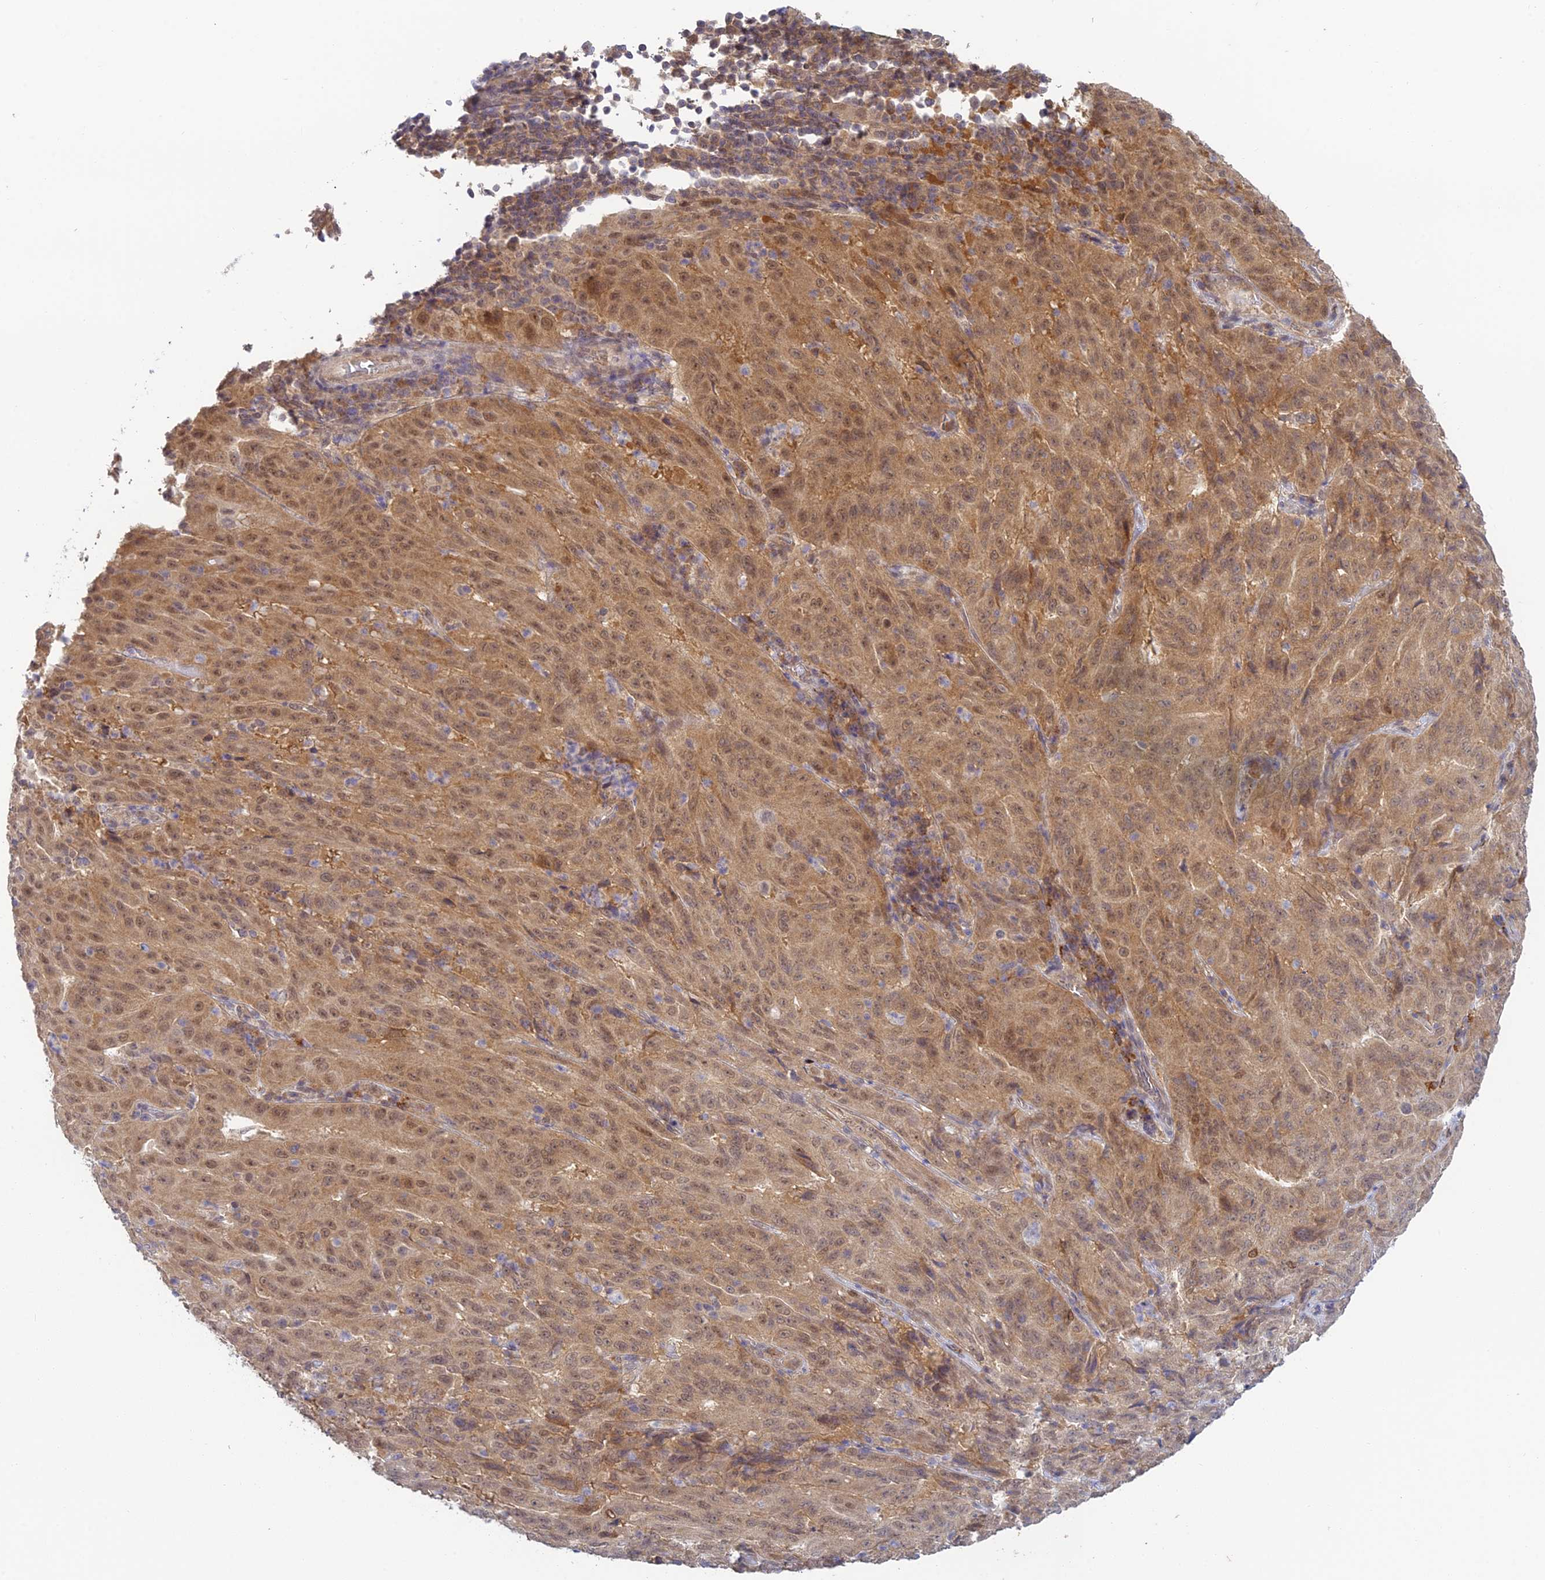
{"staining": {"intensity": "moderate", "quantity": ">75%", "location": "nuclear"}, "tissue": "pancreatic cancer", "cell_type": "Tumor cells", "image_type": "cancer", "snomed": [{"axis": "morphology", "description": "Adenocarcinoma, NOS"}, {"axis": "topography", "description": "Pancreas"}], "caption": "Protein expression by IHC shows moderate nuclear positivity in approximately >75% of tumor cells in pancreatic adenocarcinoma.", "gene": "SKIC8", "patient": {"sex": "male", "age": 63}}